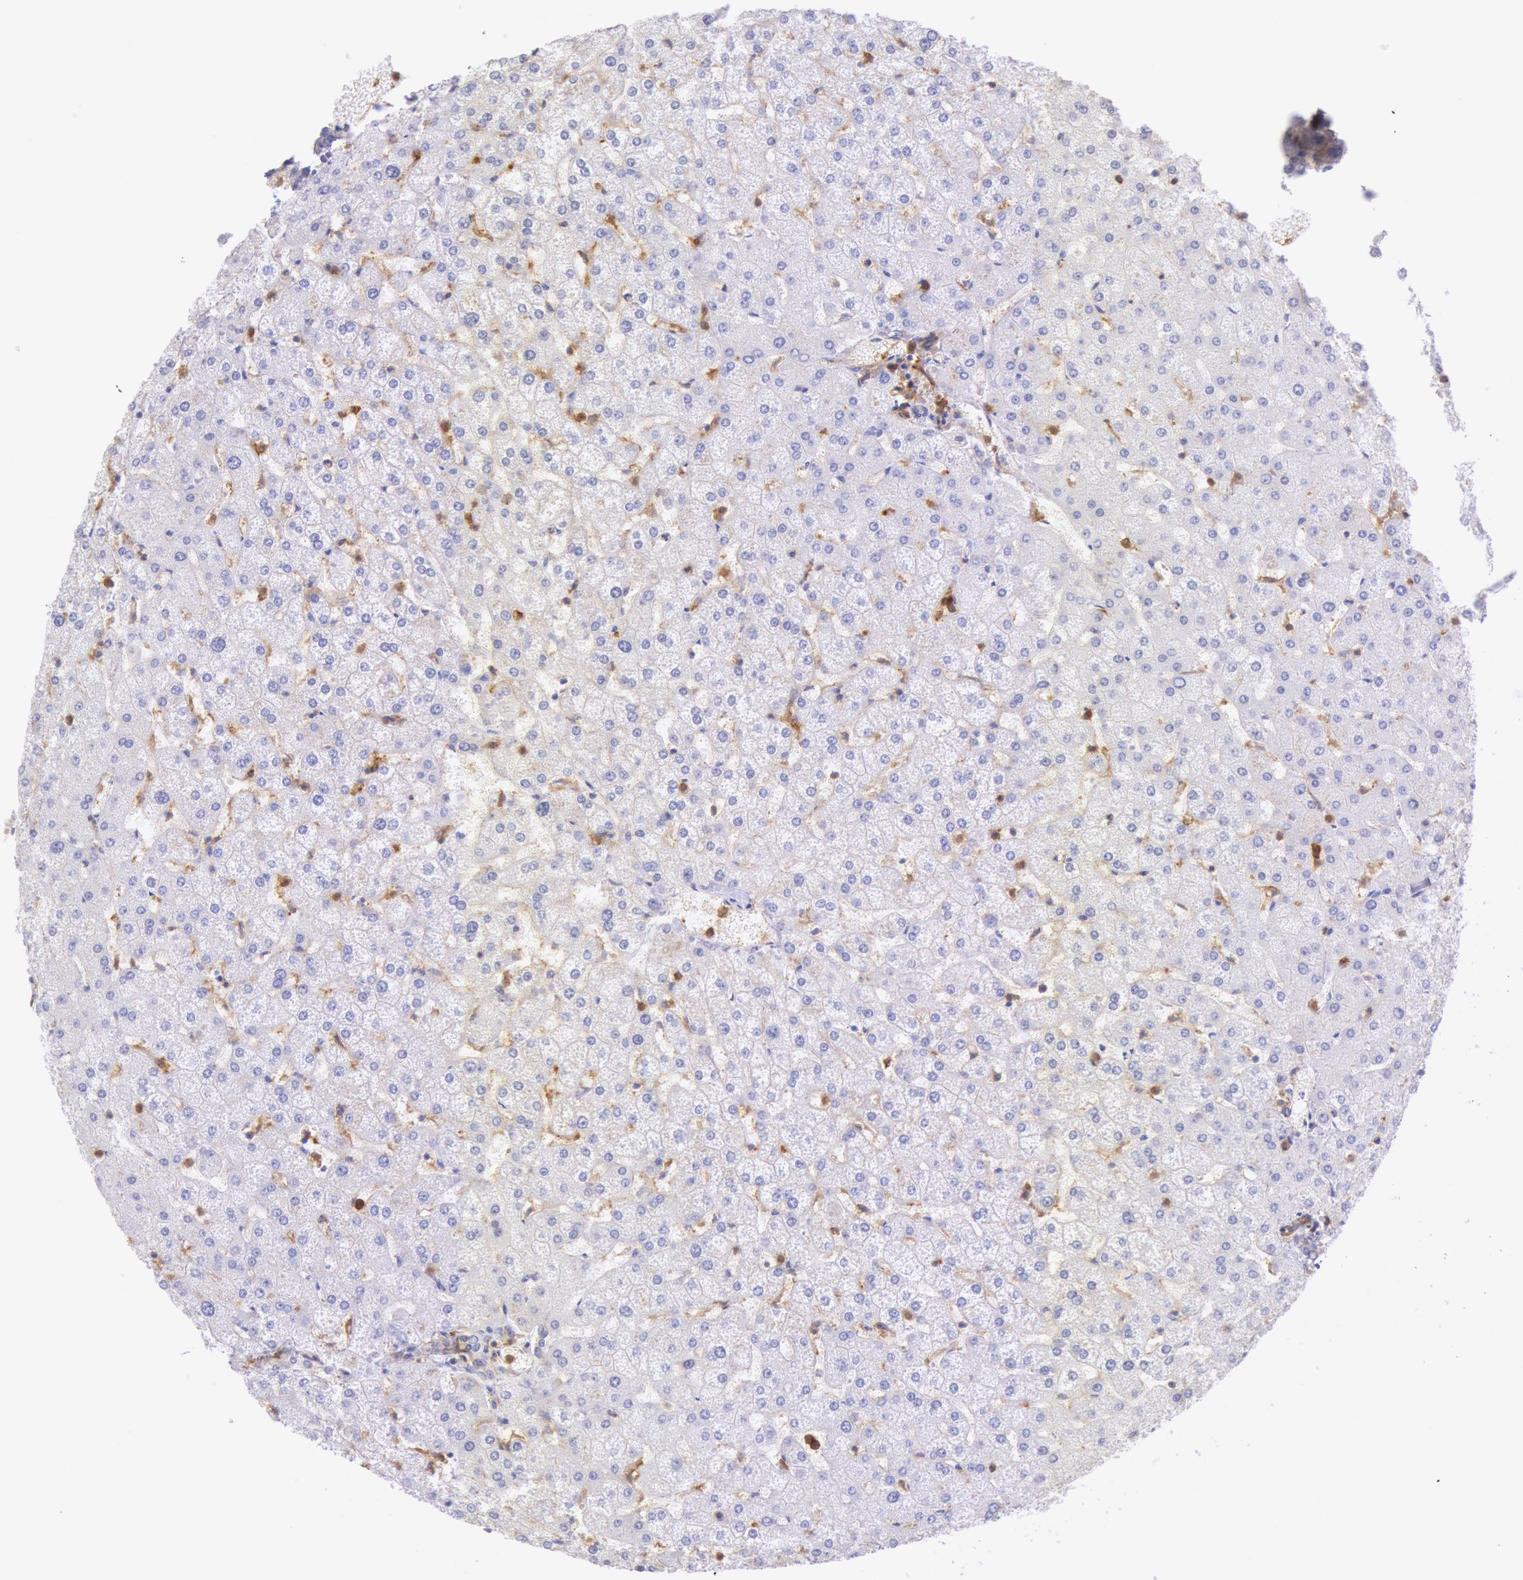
{"staining": {"intensity": "negative", "quantity": "none", "location": "none"}, "tissue": "liver", "cell_type": "Cholangiocytes", "image_type": "normal", "snomed": [{"axis": "morphology", "description": "Normal tissue, NOS"}, {"axis": "topography", "description": "Liver"}], "caption": "IHC histopathology image of benign human liver stained for a protein (brown), which displays no expression in cholangiocytes.", "gene": "LYN", "patient": {"sex": "female", "age": 32}}